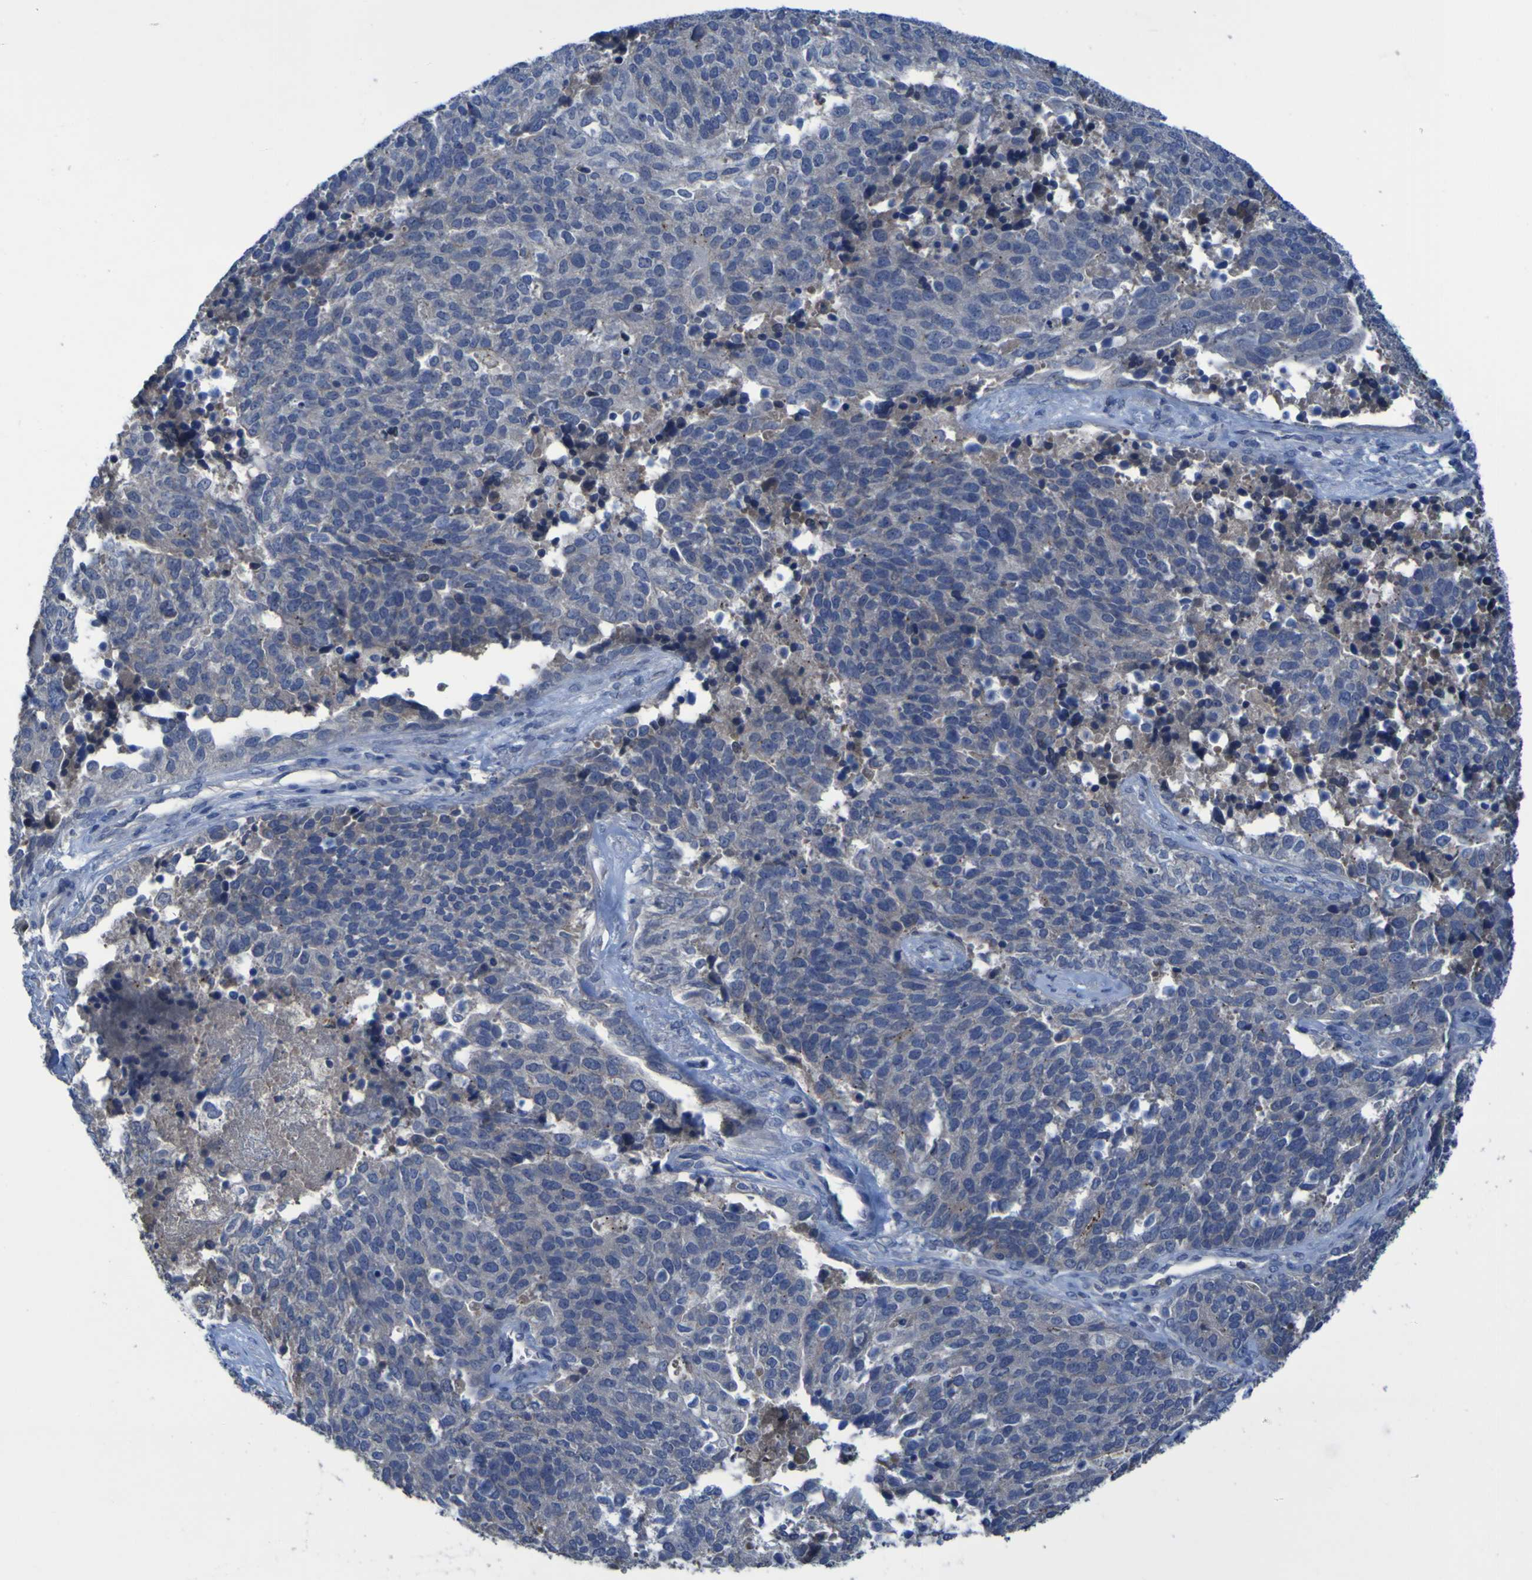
{"staining": {"intensity": "negative", "quantity": "none", "location": "none"}, "tissue": "ovarian cancer", "cell_type": "Tumor cells", "image_type": "cancer", "snomed": [{"axis": "morphology", "description": "Cystadenocarcinoma, serous, NOS"}, {"axis": "topography", "description": "Ovary"}], "caption": "This is a photomicrograph of immunohistochemistry staining of serous cystadenocarcinoma (ovarian), which shows no staining in tumor cells.", "gene": "SGK2", "patient": {"sex": "female", "age": 44}}